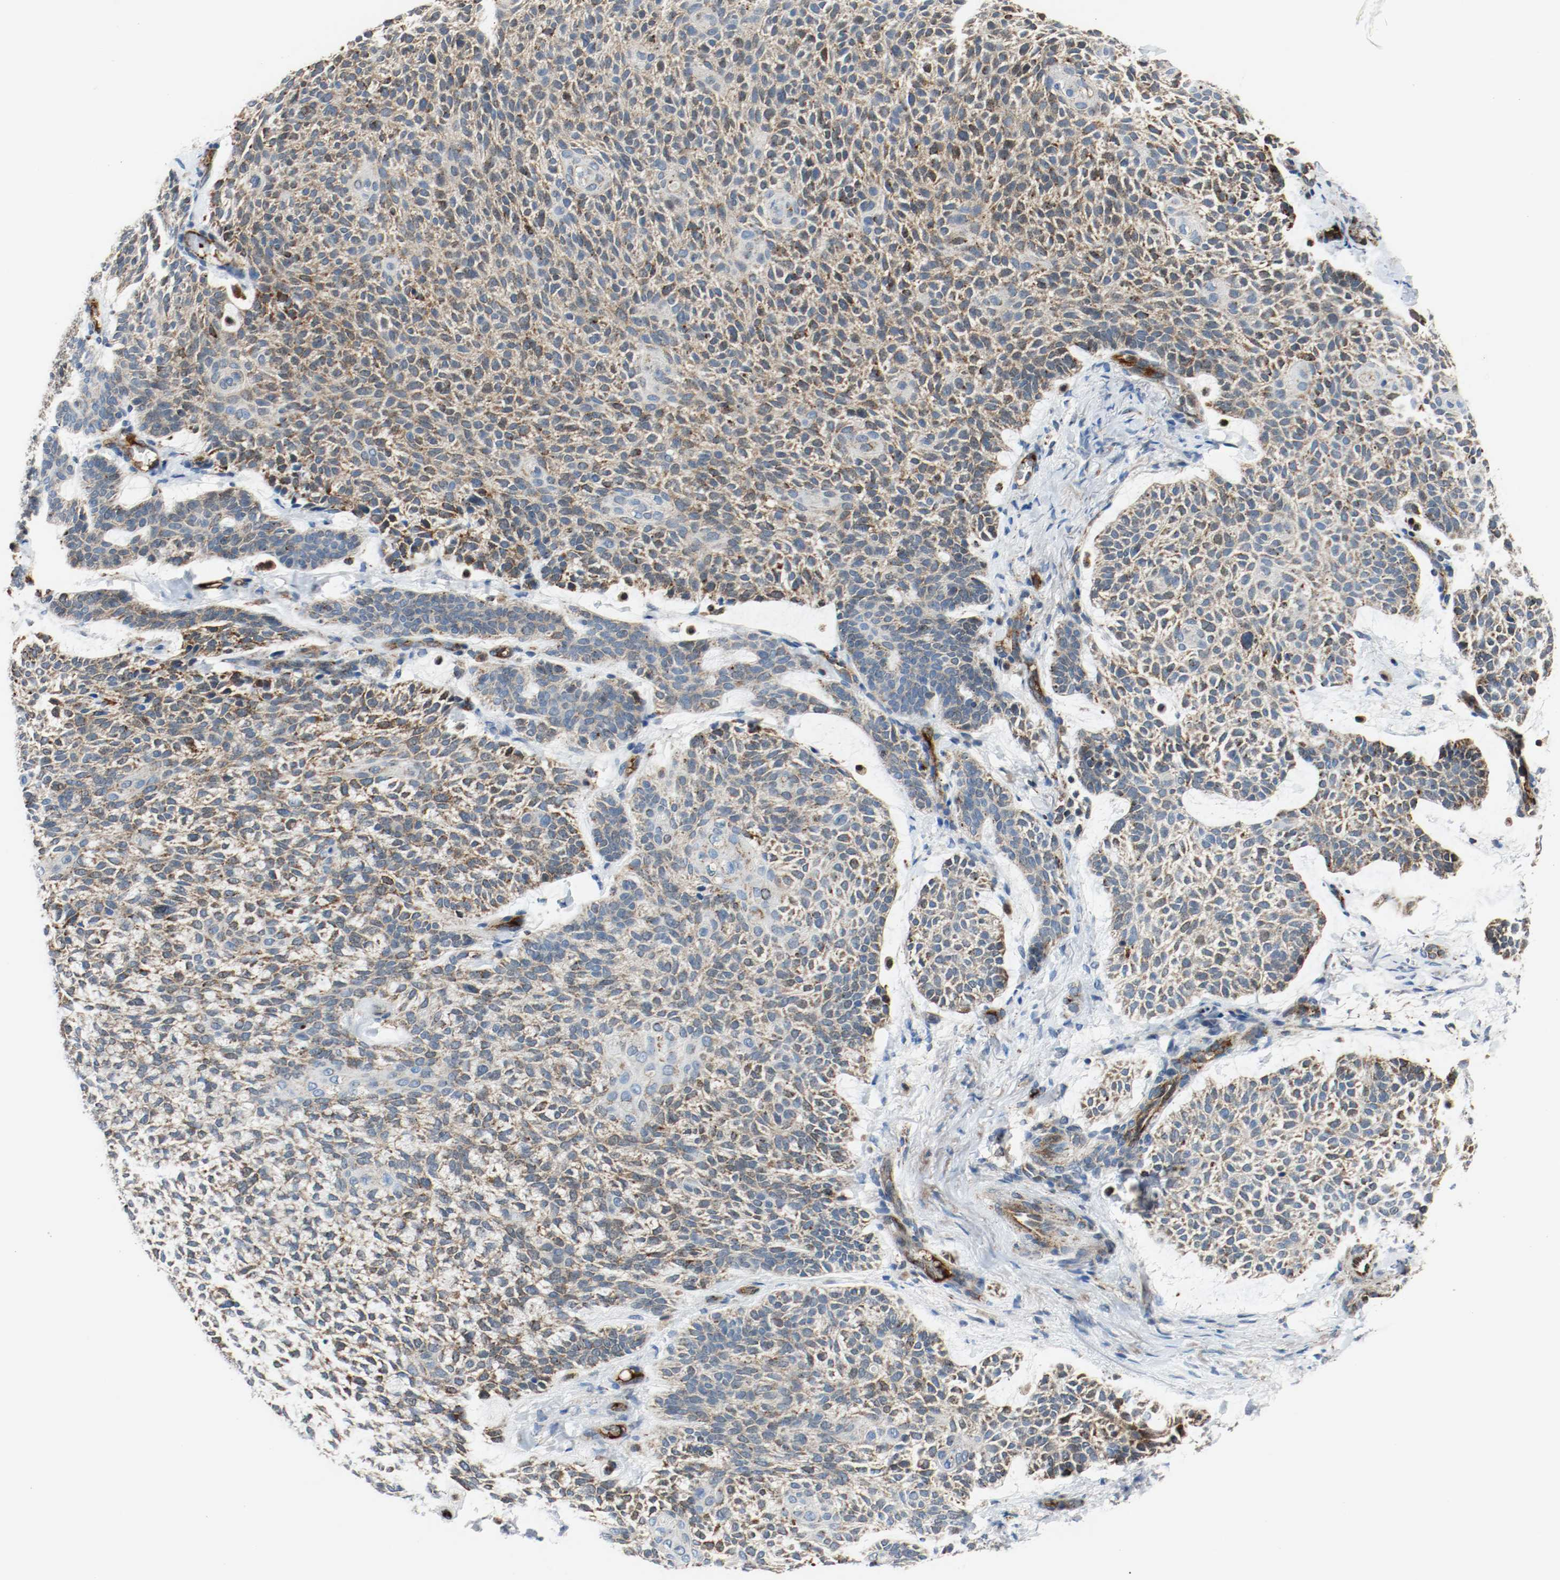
{"staining": {"intensity": "moderate", "quantity": ">75%", "location": "cytoplasmic/membranous"}, "tissue": "skin cancer", "cell_type": "Tumor cells", "image_type": "cancer", "snomed": [{"axis": "morphology", "description": "Normal tissue, NOS"}, {"axis": "morphology", "description": "Basal cell carcinoma"}, {"axis": "topography", "description": "Skin"}], "caption": "This photomicrograph demonstrates immunohistochemistry staining of basal cell carcinoma (skin), with medium moderate cytoplasmic/membranous positivity in approximately >75% of tumor cells.", "gene": "TXNRD1", "patient": {"sex": "female", "age": 70}}